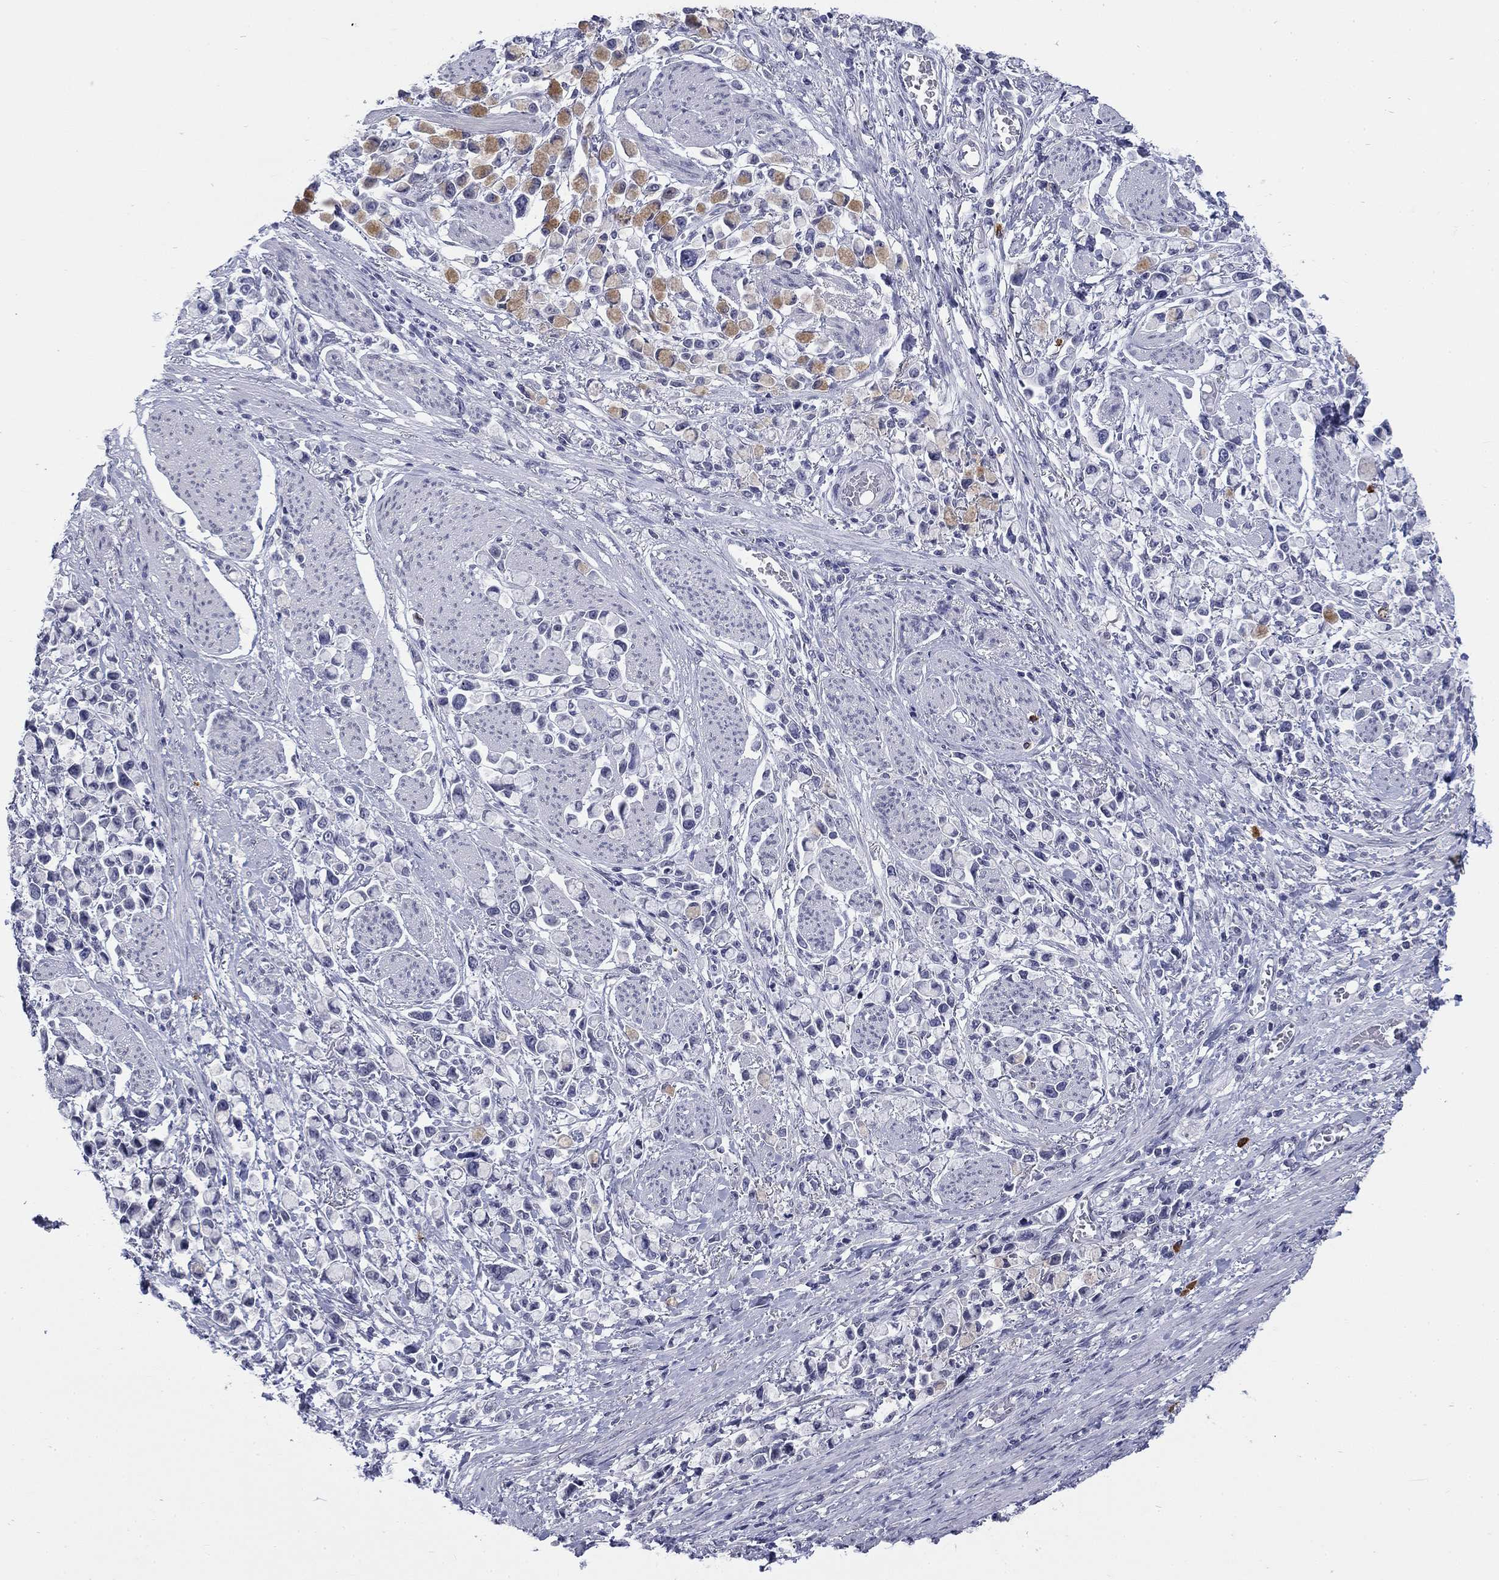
{"staining": {"intensity": "moderate", "quantity": "<25%", "location": "cytoplasmic/membranous"}, "tissue": "stomach cancer", "cell_type": "Tumor cells", "image_type": "cancer", "snomed": [{"axis": "morphology", "description": "Adenocarcinoma, NOS"}, {"axis": "topography", "description": "Stomach"}], "caption": "A micrograph of human stomach cancer stained for a protein exhibits moderate cytoplasmic/membranous brown staining in tumor cells. (brown staining indicates protein expression, while blue staining denotes nuclei).", "gene": "ECEL1", "patient": {"sex": "female", "age": 81}}